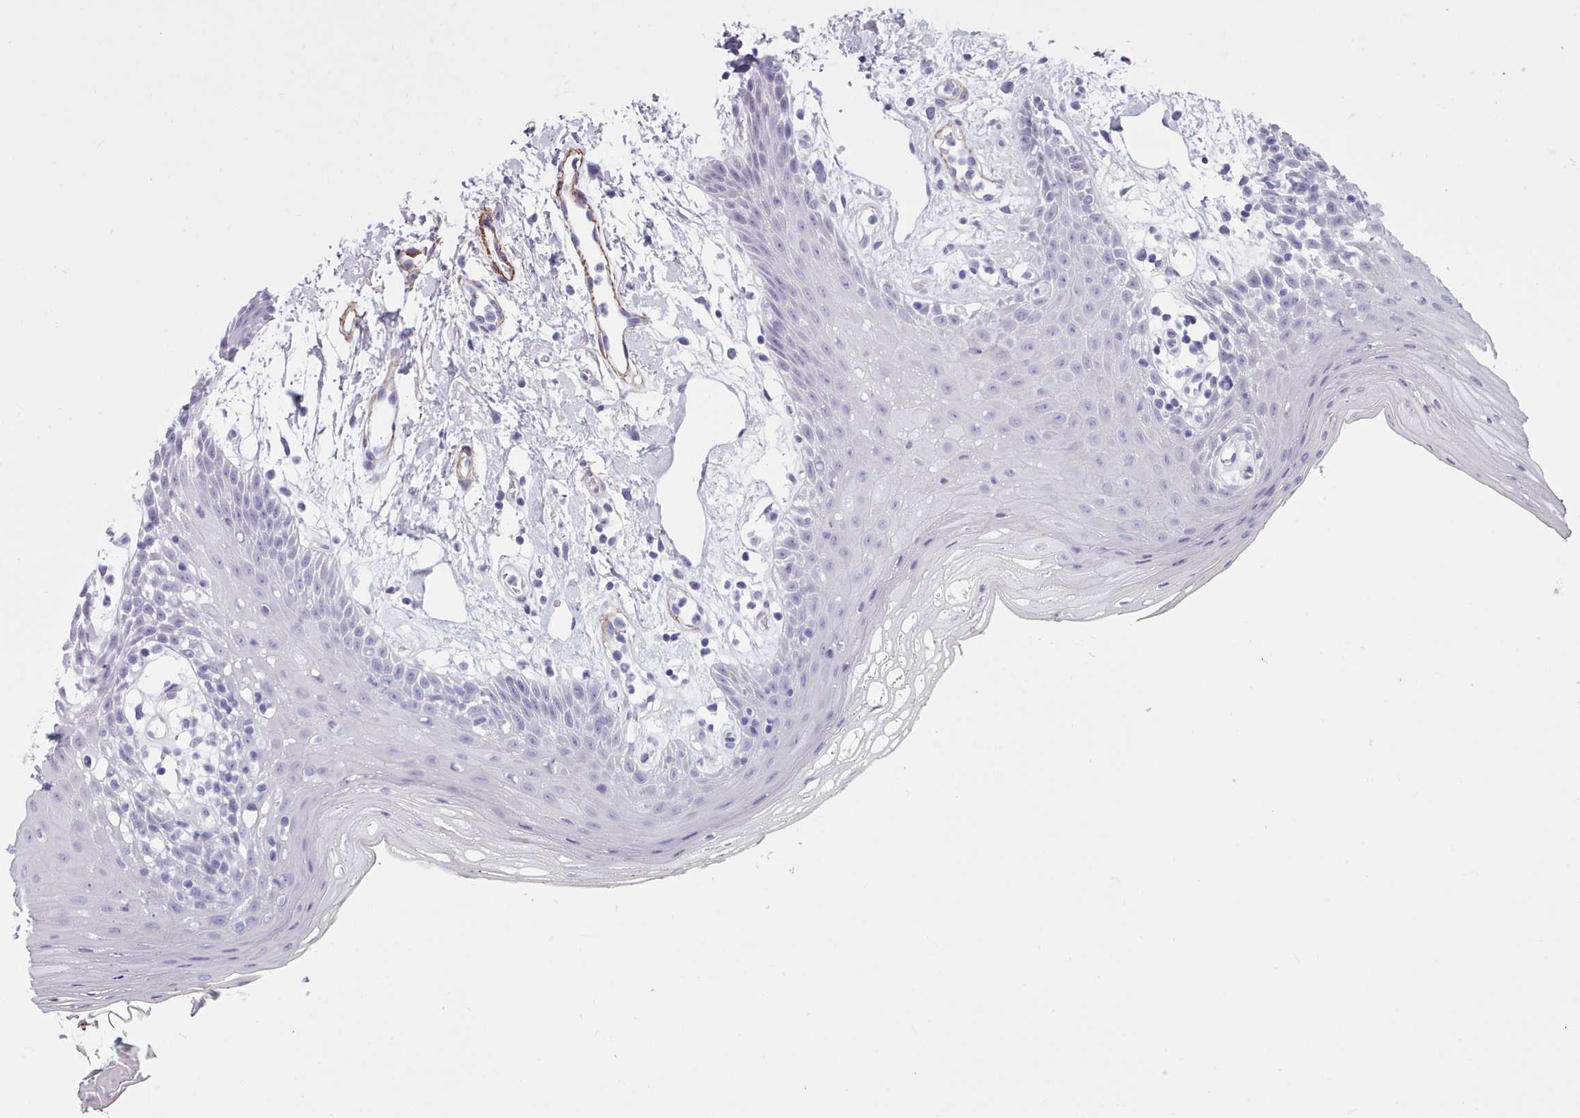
{"staining": {"intensity": "negative", "quantity": "none", "location": "none"}, "tissue": "oral mucosa", "cell_type": "Squamous epithelial cells", "image_type": "normal", "snomed": [{"axis": "morphology", "description": "Normal tissue, NOS"}, {"axis": "topography", "description": "Oral tissue"}, {"axis": "topography", "description": "Tounge, NOS"}], "caption": "Immunohistochemistry micrograph of benign human oral mucosa stained for a protein (brown), which demonstrates no staining in squamous epithelial cells.", "gene": "FPGS", "patient": {"sex": "female", "age": 59}}